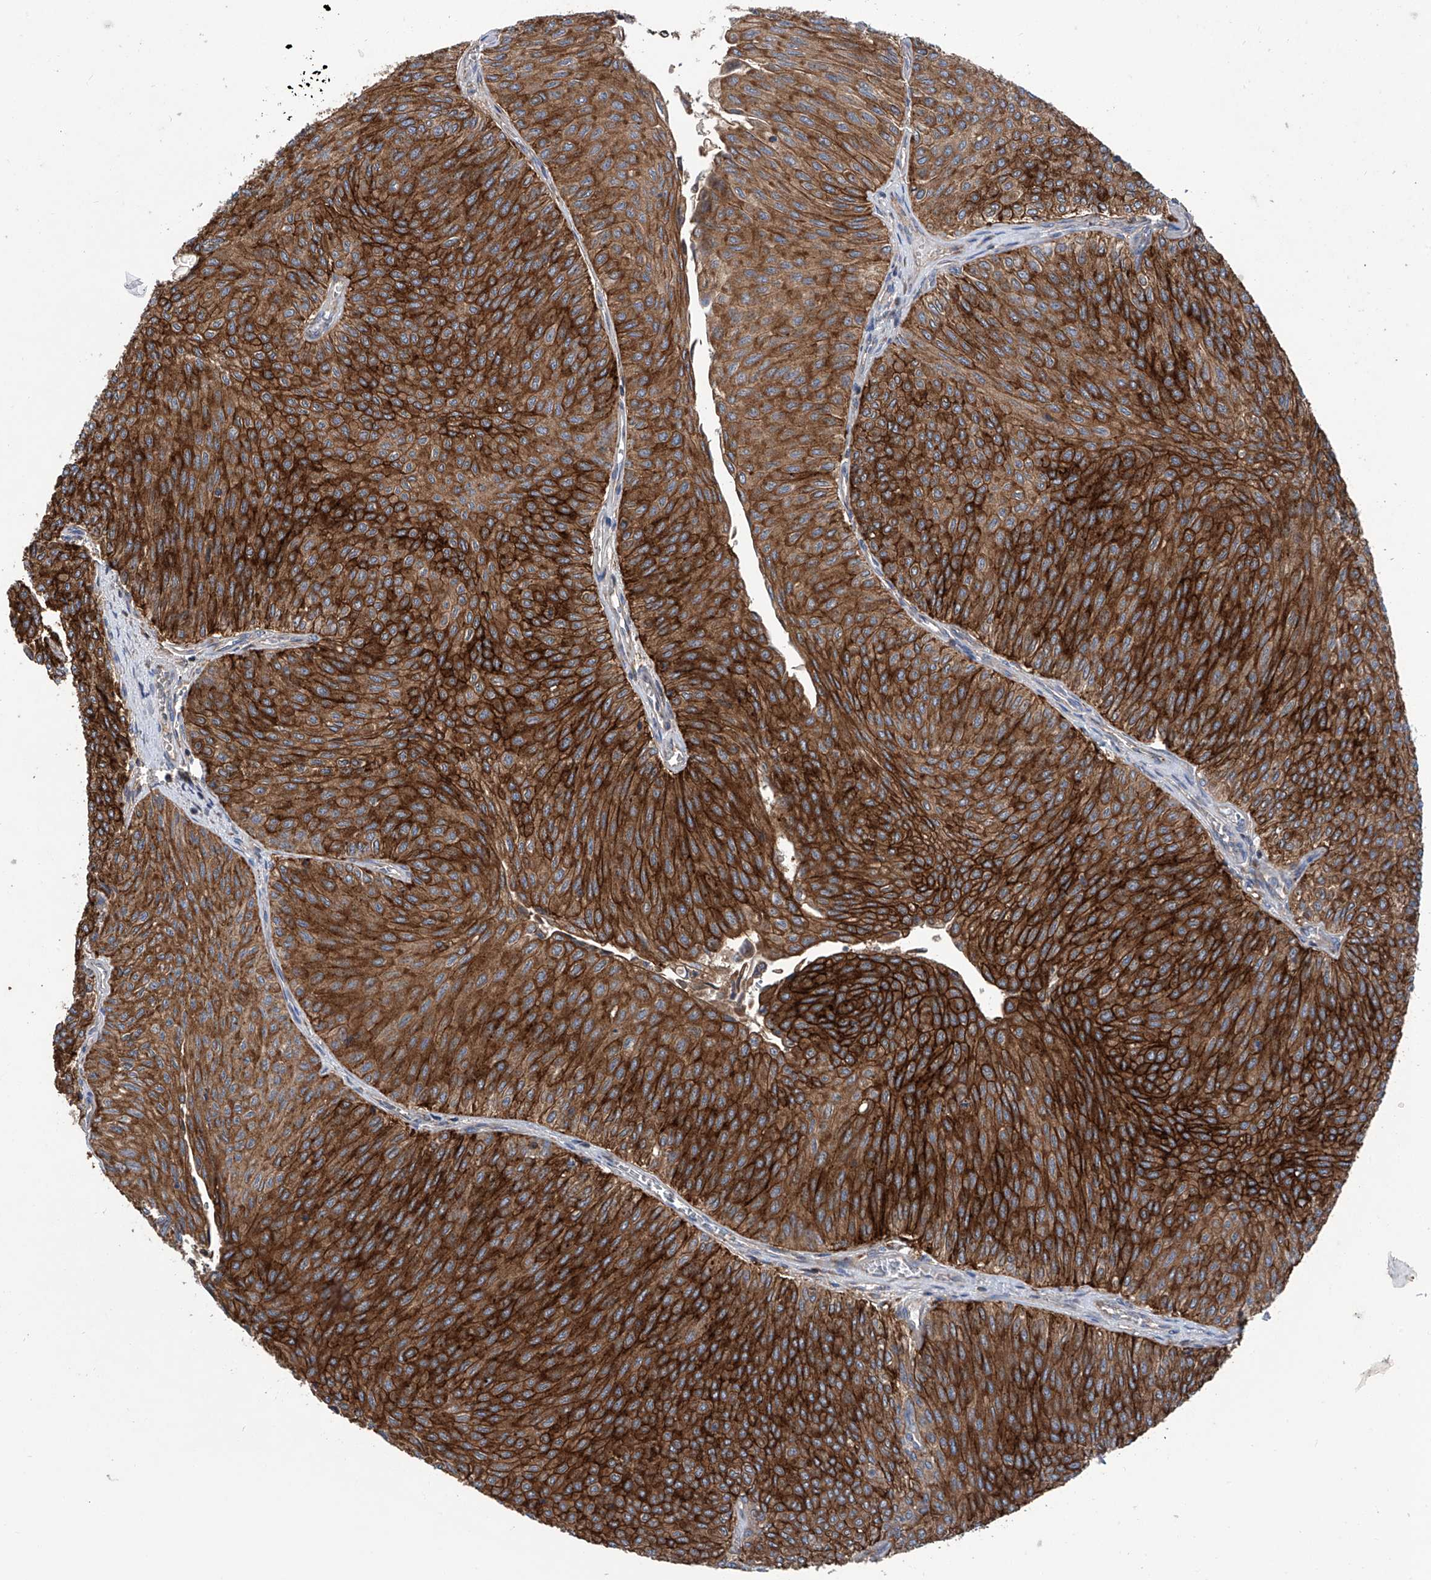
{"staining": {"intensity": "strong", "quantity": ">75%", "location": "cytoplasmic/membranous"}, "tissue": "urothelial cancer", "cell_type": "Tumor cells", "image_type": "cancer", "snomed": [{"axis": "morphology", "description": "Urothelial carcinoma, Low grade"}, {"axis": "topography", "description": "Urinary bladder"}], "caption": "Tumor cells show high levels of strong cytoplasmic/membranous staining in about >75% of cells in human low-grade urothelial carcinoma.", "gene": "ASCC3", "patient": {"sex": "male", "age": 78}}